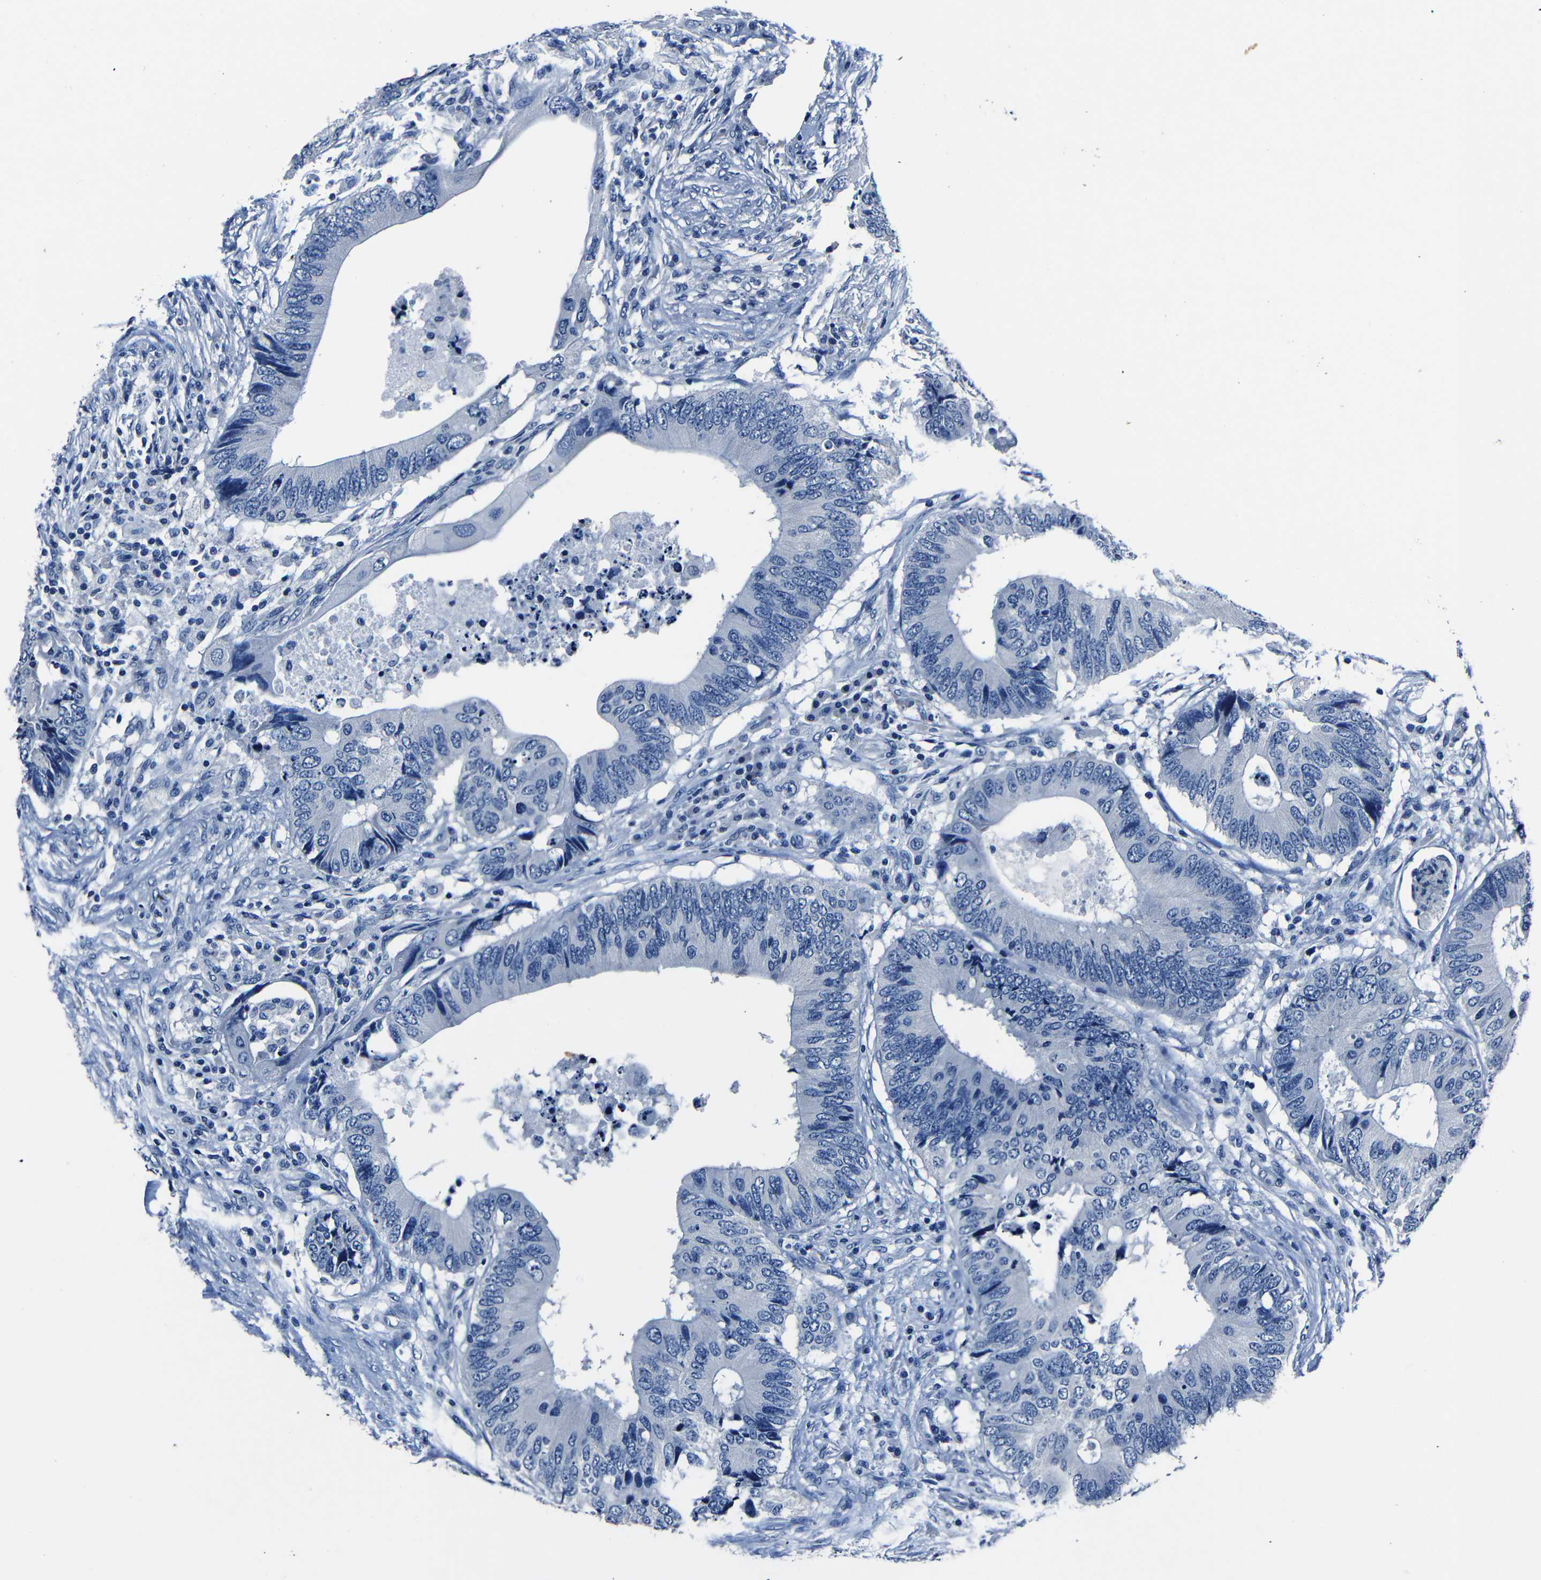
{"staining": {"intensity": "negative", "quantity": "none", "location": "none"}, "tissue": "colorectal cancer", "cell_type": "Tumor cells", "image_type": "cancer", "snomed": [{"axis": "morphology", "description": "Adenocarcinoma, NOS"}, {"axis": "topography", "description": "Colon"}], "caption": "A histopathology image of colorectal cancer (adenocarcinoma) stained for a protein demonstrates no brown staining in tumor cells. (Brightfield microscopy of DAB immunohistochemistry (IHC) at high magnification).", "gene": "NCMAP", "patient": {"sex": "male", "age": 71}}